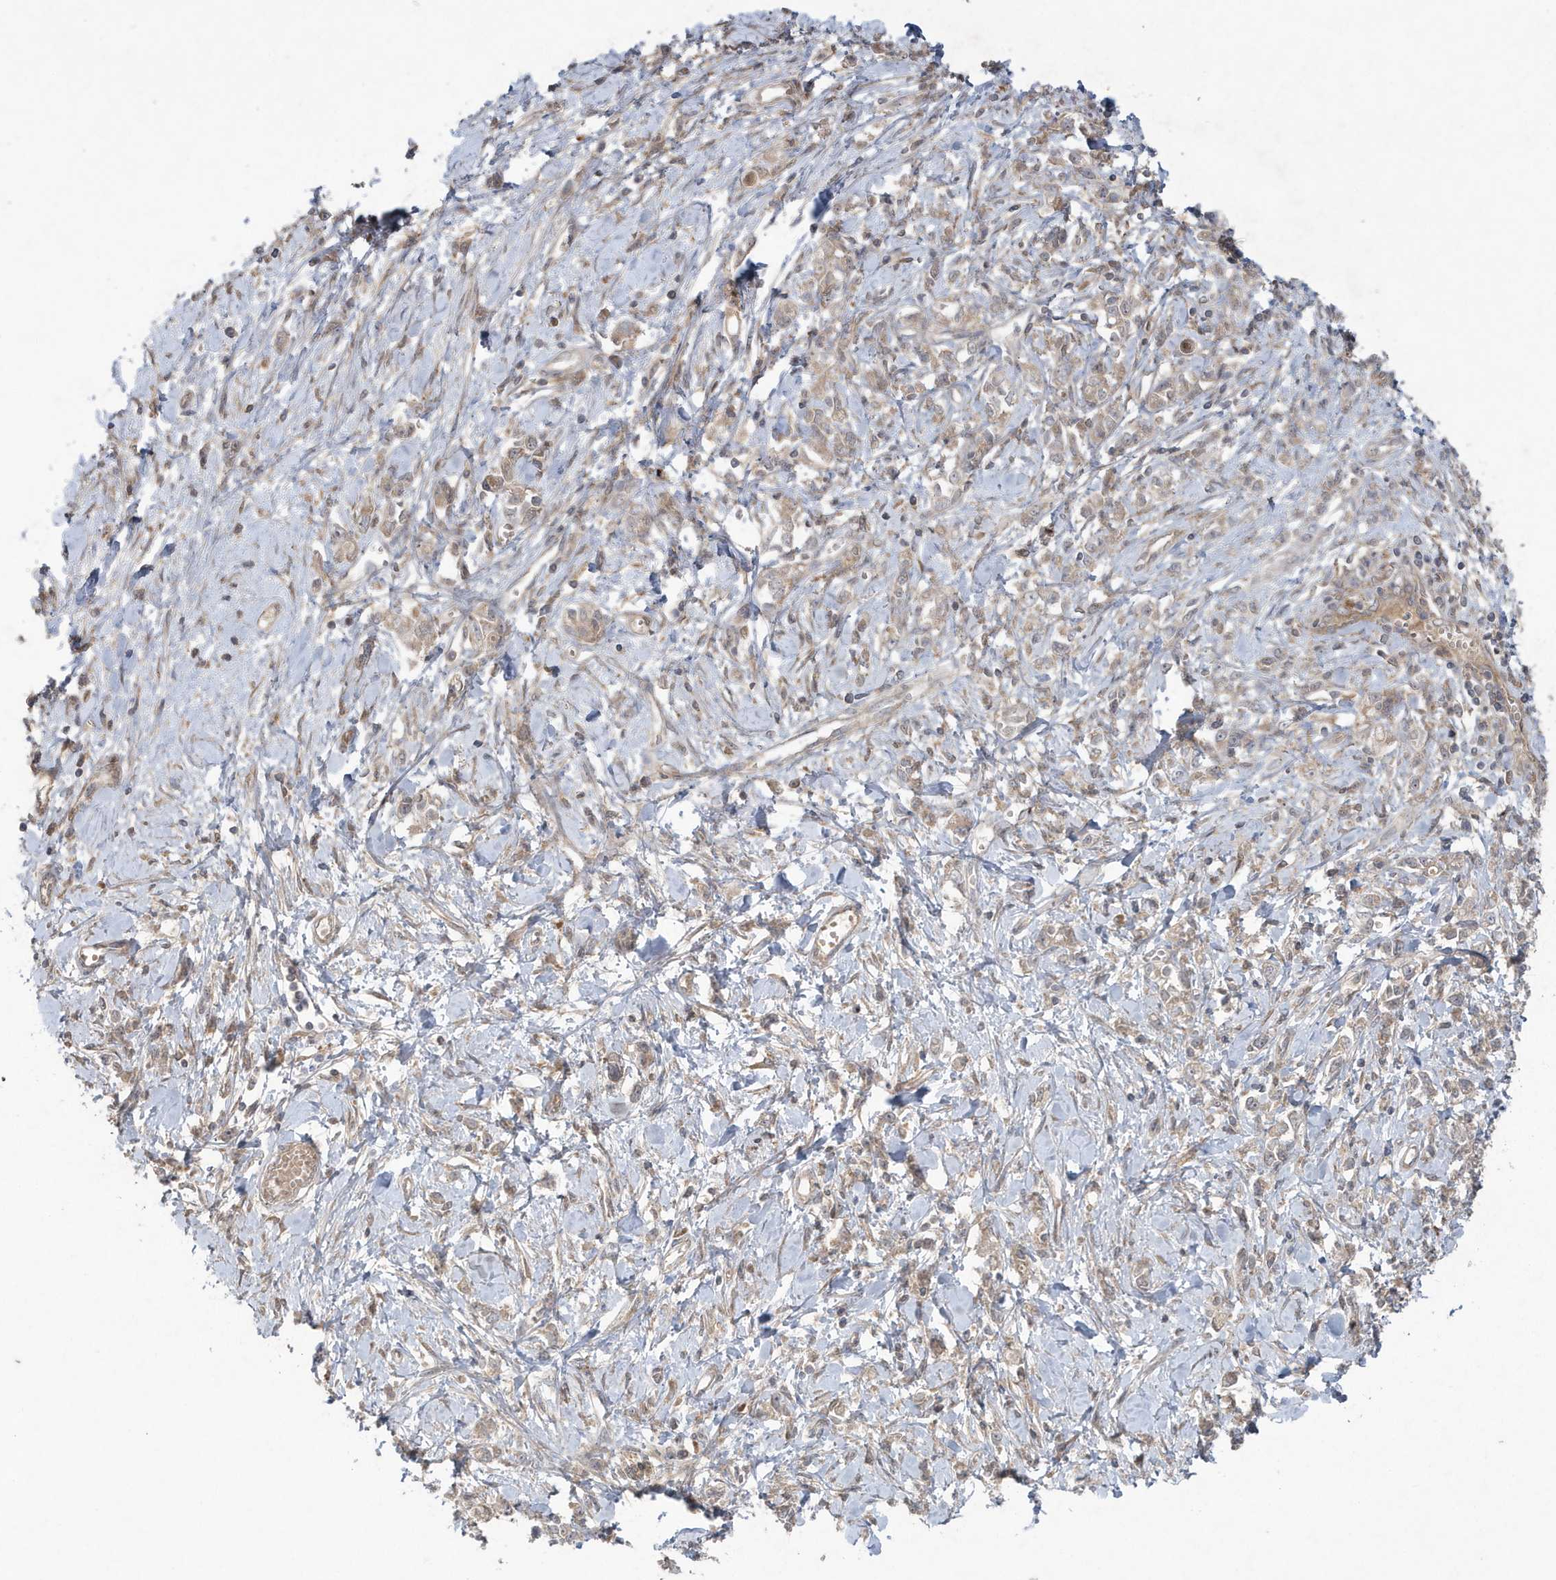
{"staining": {"intensity": "weak", "quantity": ">75%", "location": "cytoplasmic/membranous"}, "tissue": "stomach cancer", "cell_type": "Tumor cells", "image_type": "cancer", "snomed": [{"axis": "morphology", "description": "Adenocarcinoma, NOS"}, {"axis": "topography", "description": "Stomach"}], "caption": "Human stomach cancer (adenocarcinoma) stained with a brown dye demonstrates weak cytoplasmic/membranous positive positivity in about >75% of tumor cells.", "gene": "C1RL", "patient": {"sex": "female", "age": 76}}